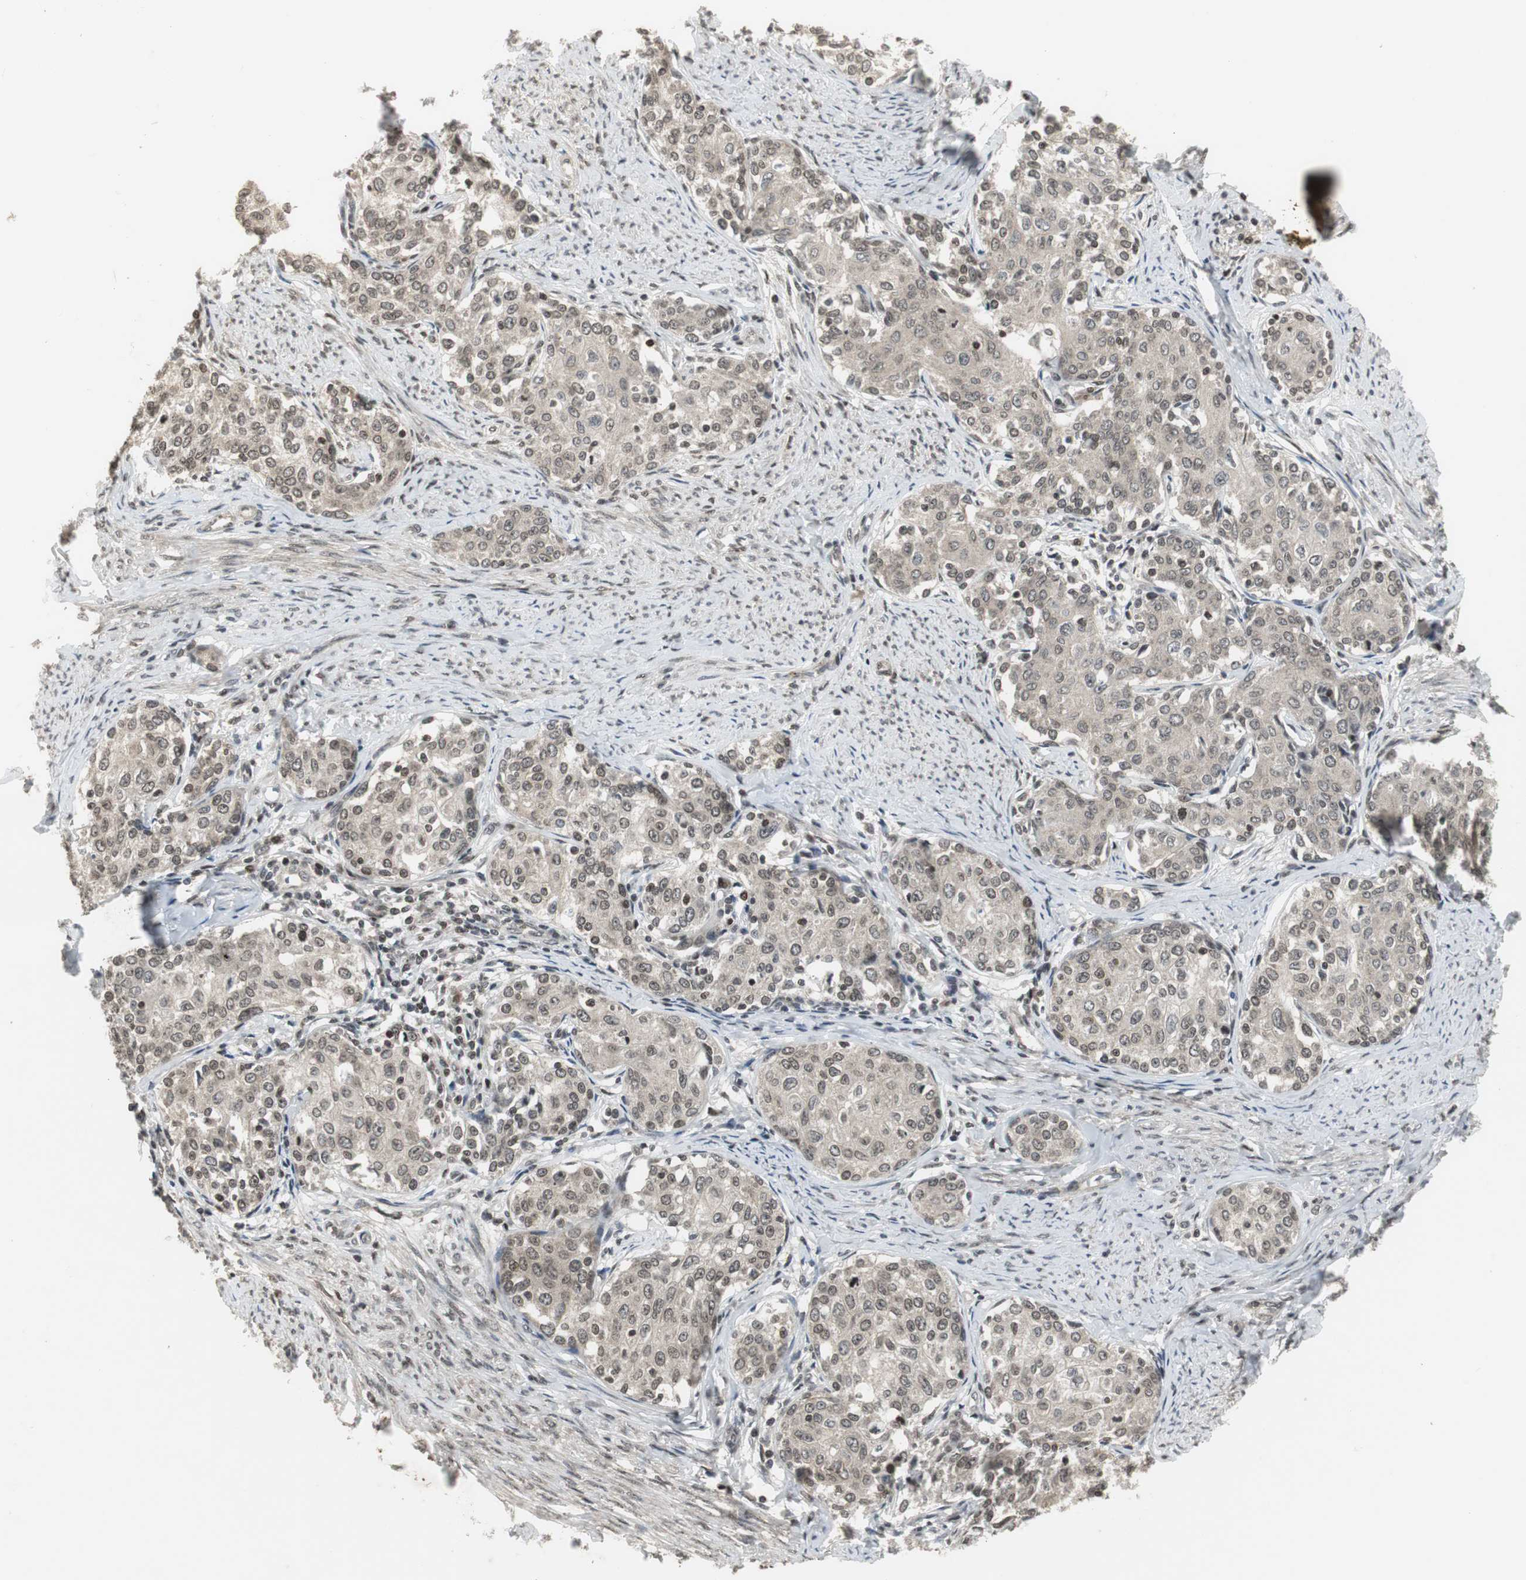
{"staining": {"intensity": "weak", "quantity": ">75%", "location": "cytoplasmic/membranous,nuclear"}, "tissue": "cervical cancer", "cell_type": "Tumor cells", "image_type": "cancer", "snomed": [{"axis": "morphology", "description": "Squamous cell carcinoma, NOS"}, {"axis": "morphology", "description": "Adenocarcinoma, NOS"}, {"axis": "topography", "description": "Cervix"}], "caption": "IHC of cervical cancer exhibits low levels of weak cytoplasmic/membranous and nuclear positivity in about >75% of tumor cells. The staining was performed using DAB (3,3'-diaminobenzidine), with brown indicating positive protein expression. Nuclei are stained blue with hematoxylin.", "gene": "MPG", "patient": {"sex": "female", "age": 52}}